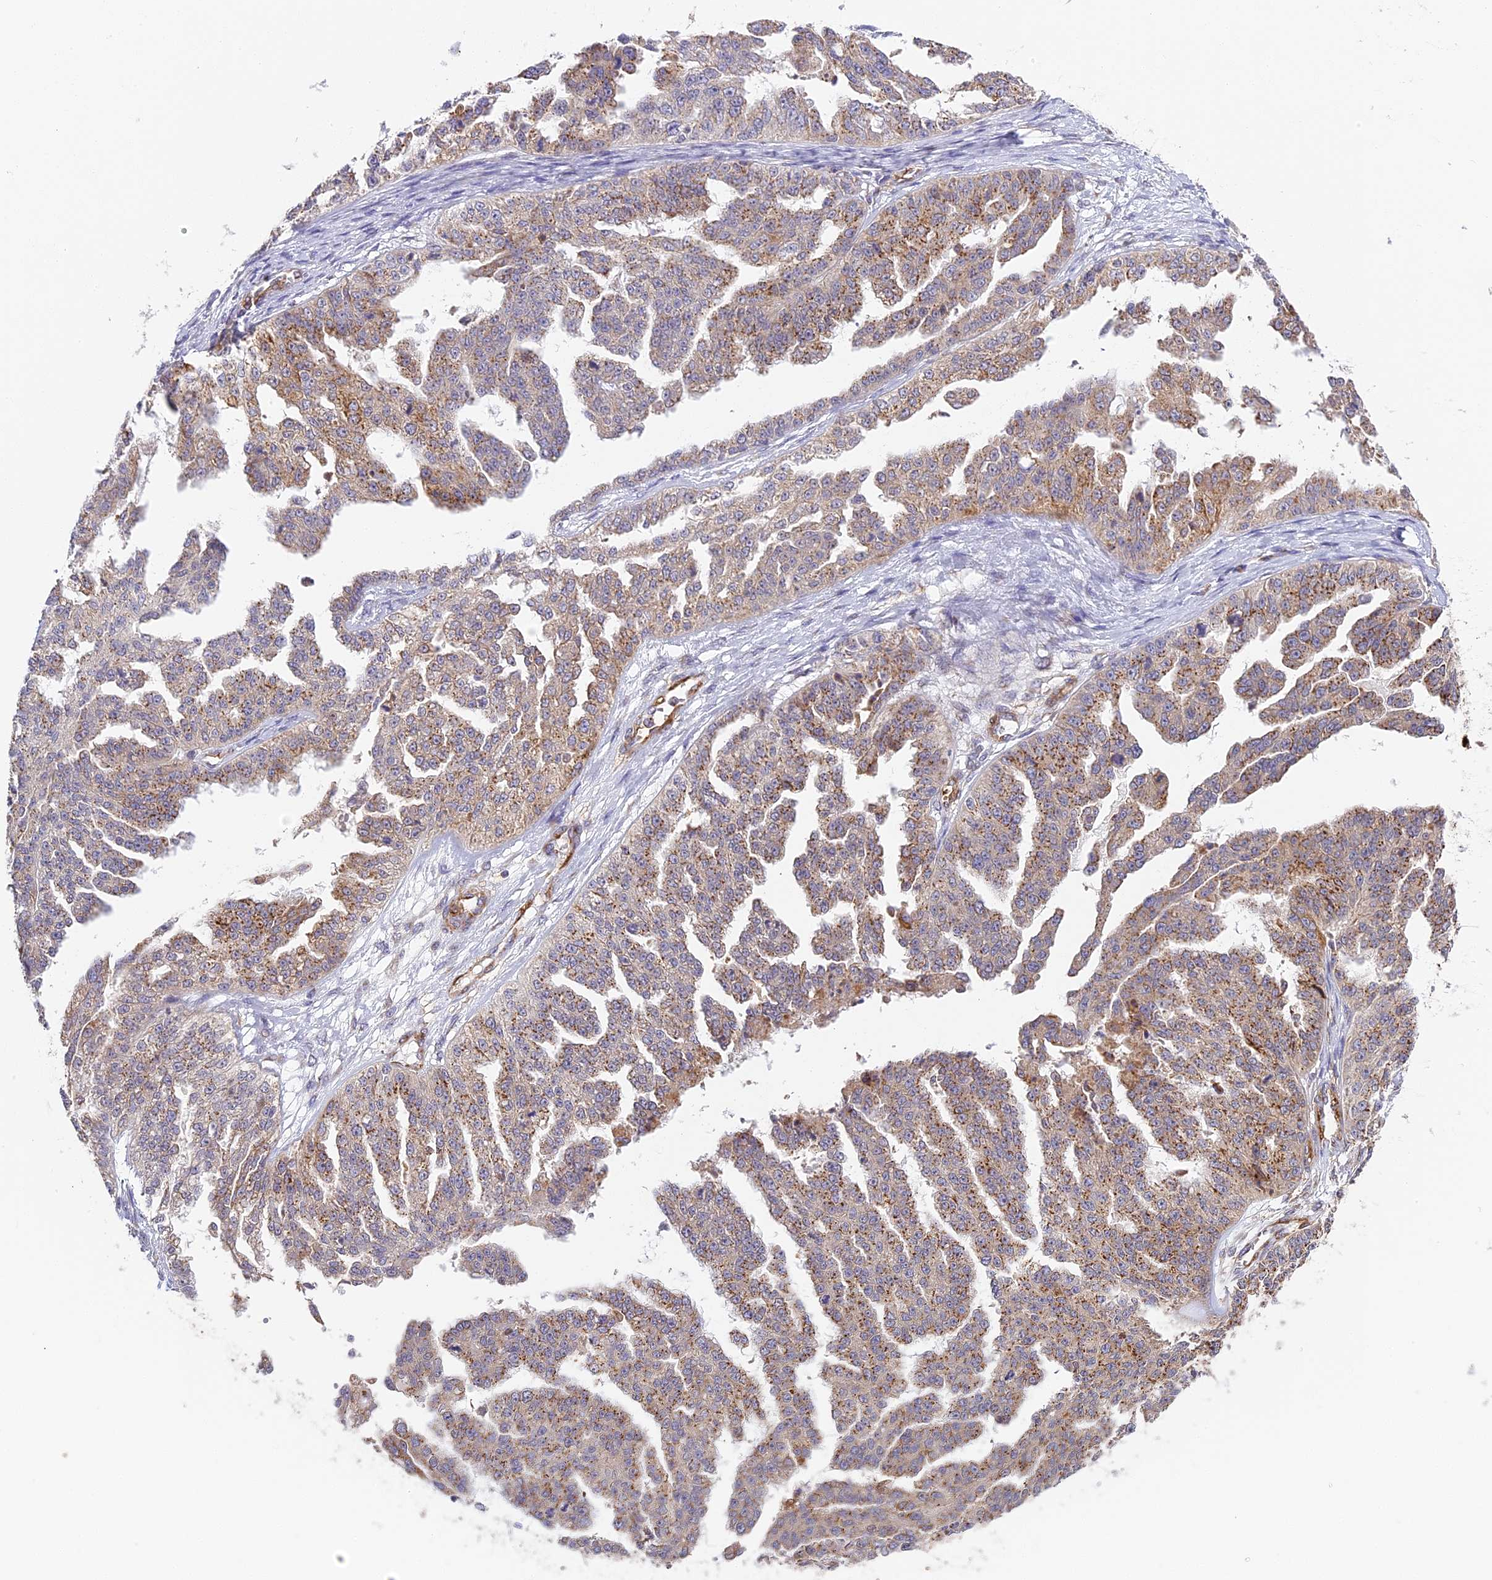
{"staining": {"intensity": "moderate", "quantity": ">75%", "location": "cytoplasmic/membranous"}, "tissue": "ovarian cancer", "cell_type": "Tumor cells", "image_type": "cancer", "snomed": [{"axis": "morphology", "description": "Cystadenocarcinoma, serous, NOS"}, {"axis": "topography", "description": "Ovary"}], "caption": "This micrograph displays immunohistochemistry staining of human serous cystadenocarcinoma (ovarian), with medium moderate cytoplasmic/membranous staining in approximately >75% of tumor cells.", "gene": "HEATR5B", "patient": {"sex": "female", "age": 58}}